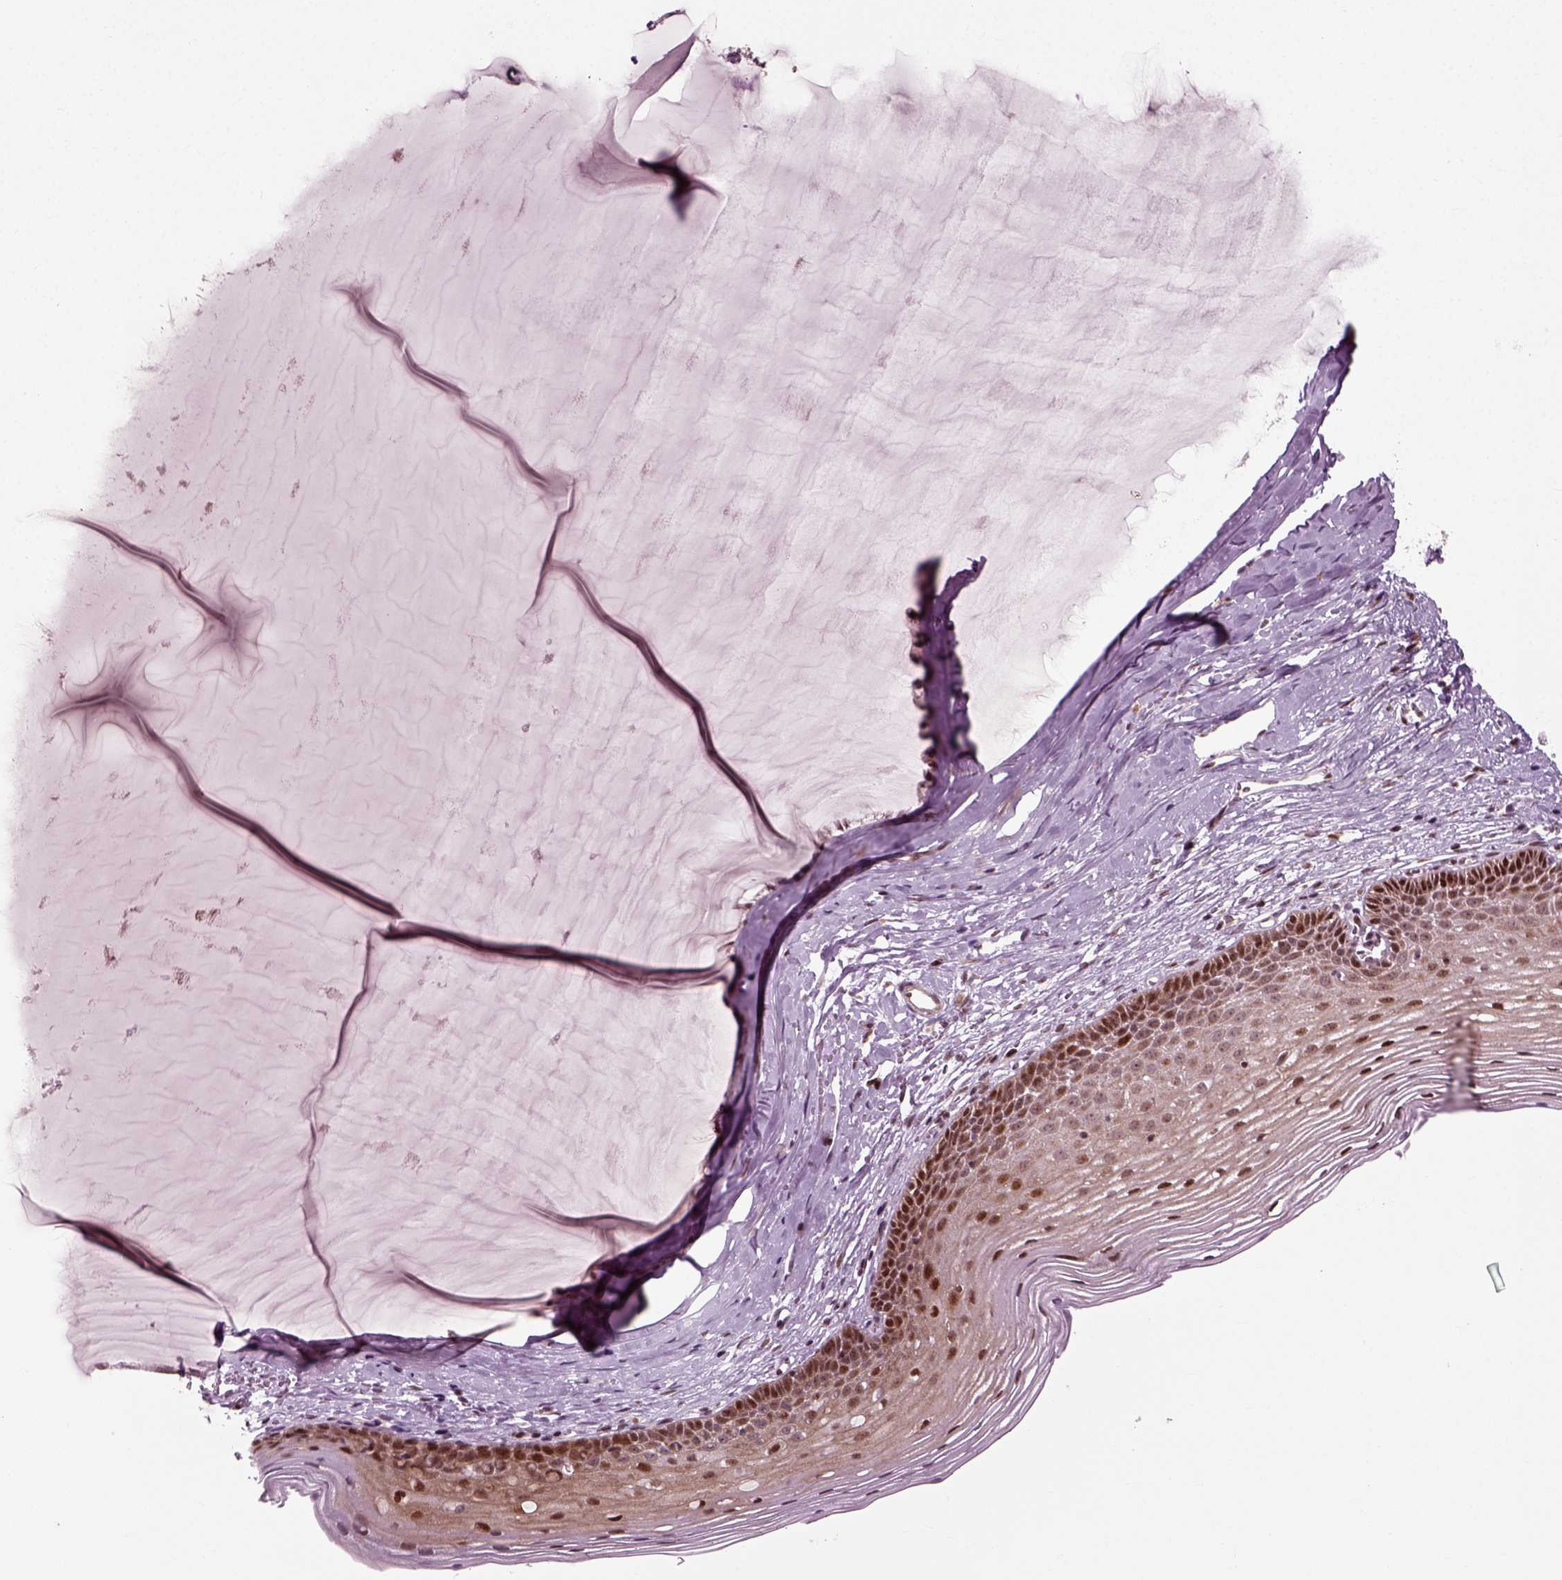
{"staining": {"intensity": "moderate", "quantity": "<25%", "location": "nuclear"}, "tissue": "cervix", "cell_type": "Glandular cells", "image_type": "normal", "snomed": [{"axis": "morphology", "description": "Normal tissue, NOS"}, {"axis": "topography", "description": "Cervix"}], "caption": "This is a histology image of immunohistochemistry staining of benign cervix, which shows moderate positivity in the nuclear of glandular cells.", "gene": "CDC14A", "patient": {"sex": "female", "age": 40}}